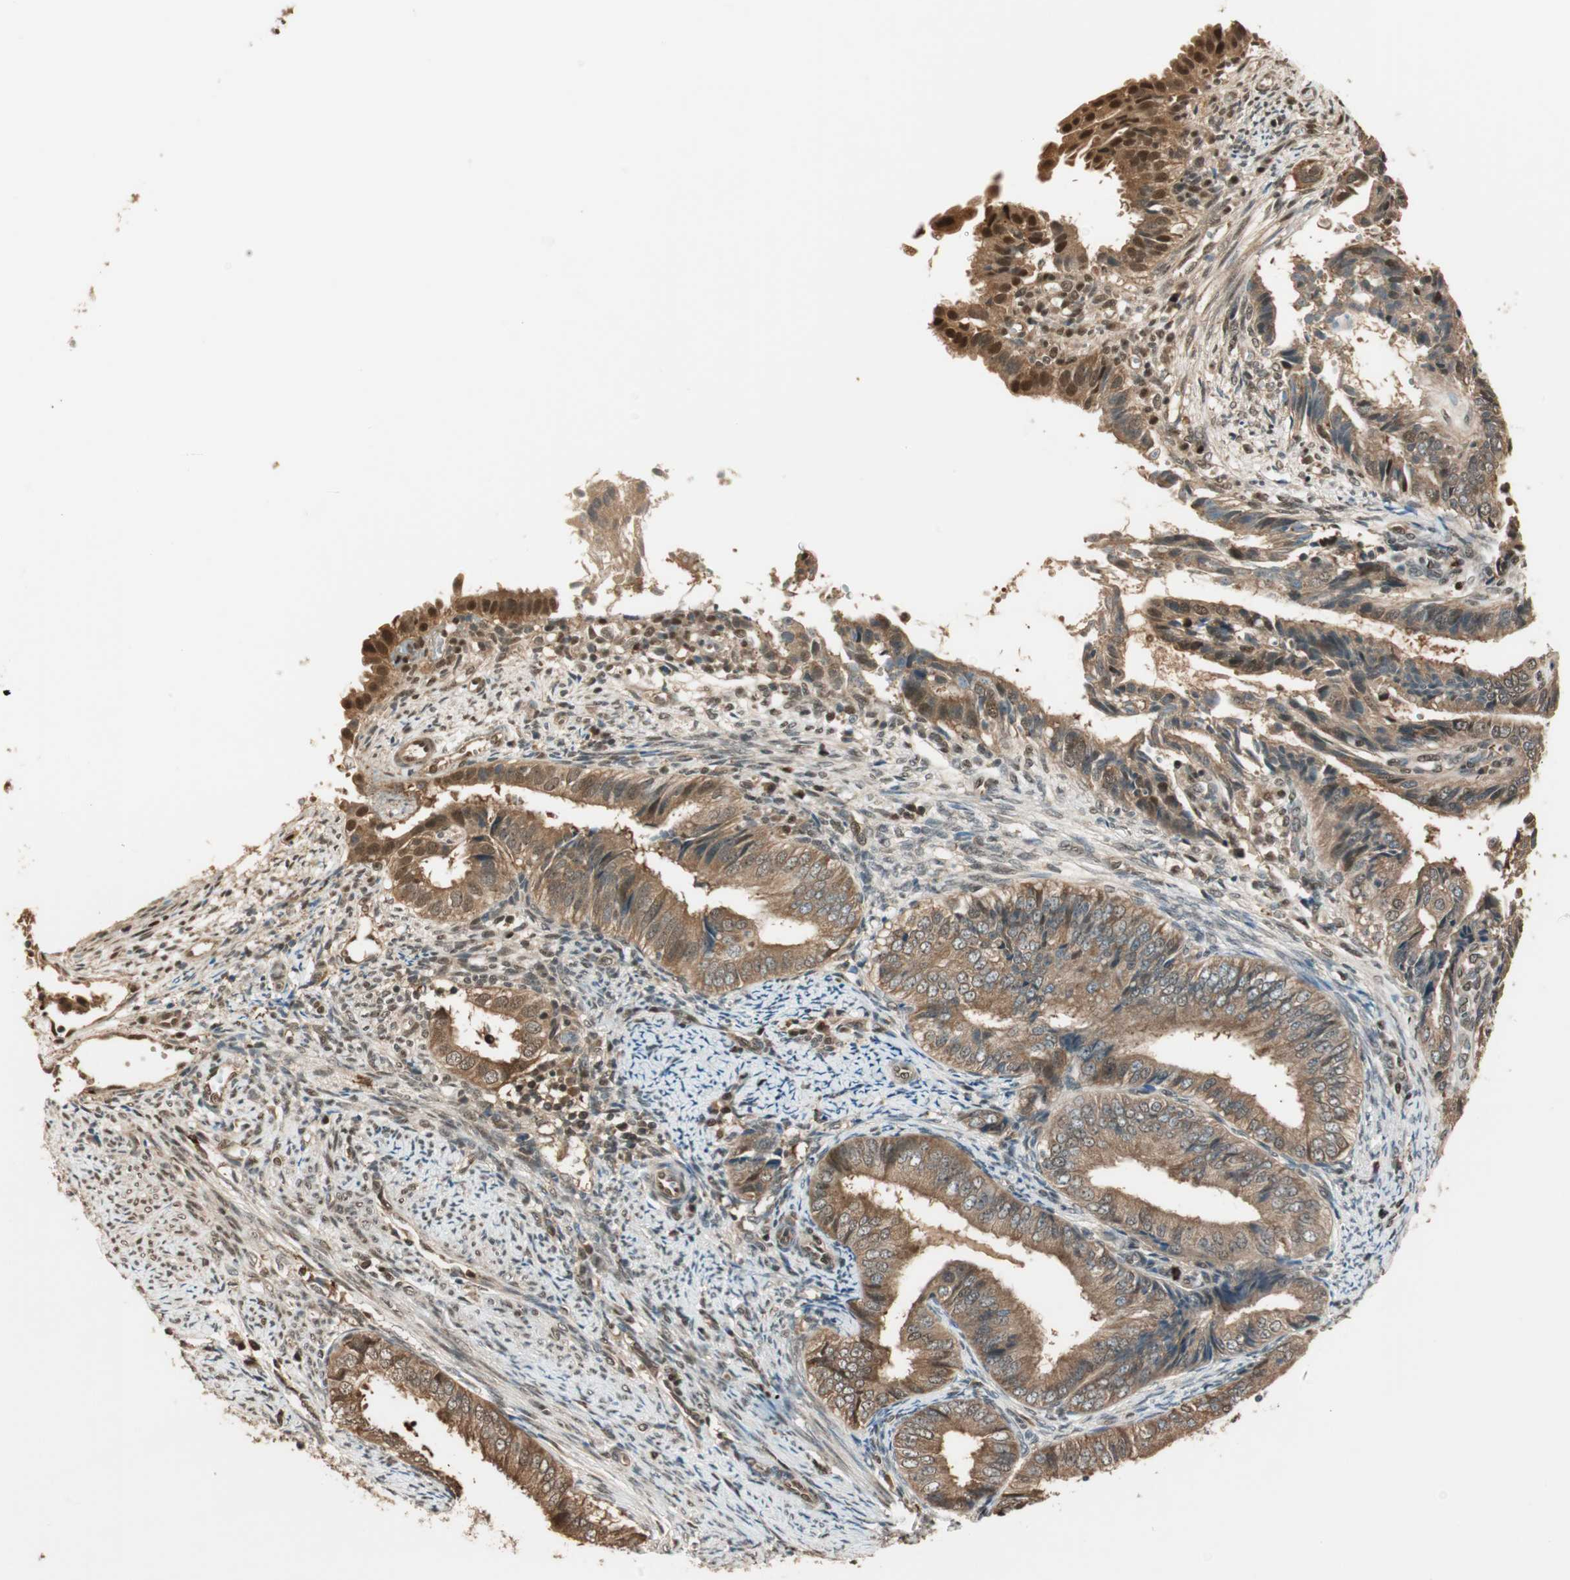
{"staining": {"intensity": "strong", "quantity": ">75%", "location": "cytoplasmic/membranous,nuclear"}, "tissue": "endometrial cancer", "cell_type": "Tumor cells", "image_type": "cancer", "snomed": [{"axis": "morphology", "description": "Adenocarcinoma, NOS"}, {"axis": "topography", "description": "Endometrium"}], "caption": "Endometrial cancer (adenocarcinoma) stained for a protein (brown) shows strong cytoplasmic/membranous and nuclear positive positivity in about >75% of tumor cells.", "gene": "ZNF443", "patient": {"sex": "female", "age": 58}}